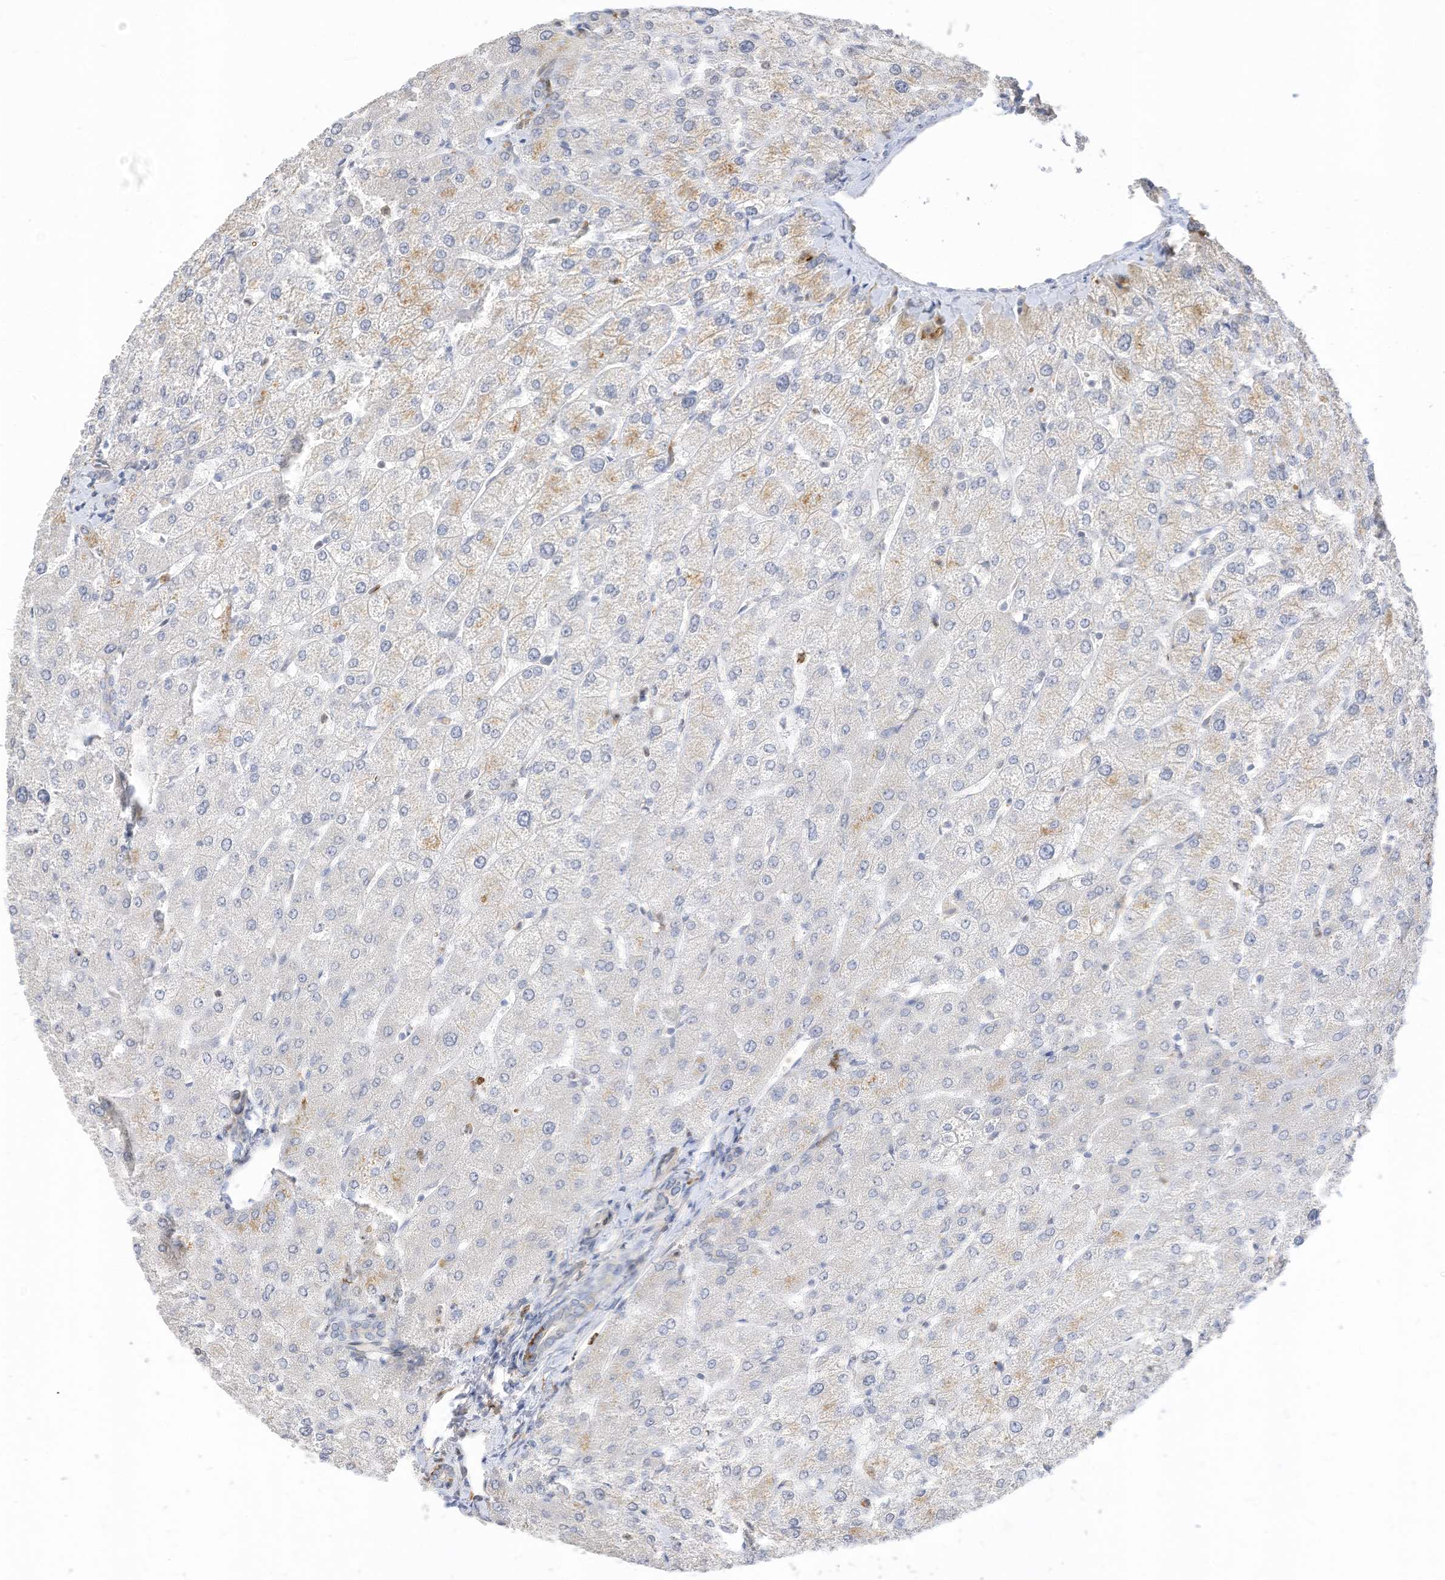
{"staining": {"intensity": "negative", "quantity": "none", "location": "none"}, "tissue": "liver", "cell_type": "Cholangiocytes", "image_type": "normal", "snomed": [{"axis": "morphology", "description": "Normal tissue, NOS"}, {"axis": "topography", "description": "Liver"}], "caption": "The immunohistochemistry (IHC) micrograph has no significant staining in cholangiocytes of liver. (DAB (3,3'-diaminobenzidine) immunohistochemistry visualized using brightfield microscopy, high magnification).", "gene": "ATP13A1", "patient": {"sex": "female", "age": 54}}